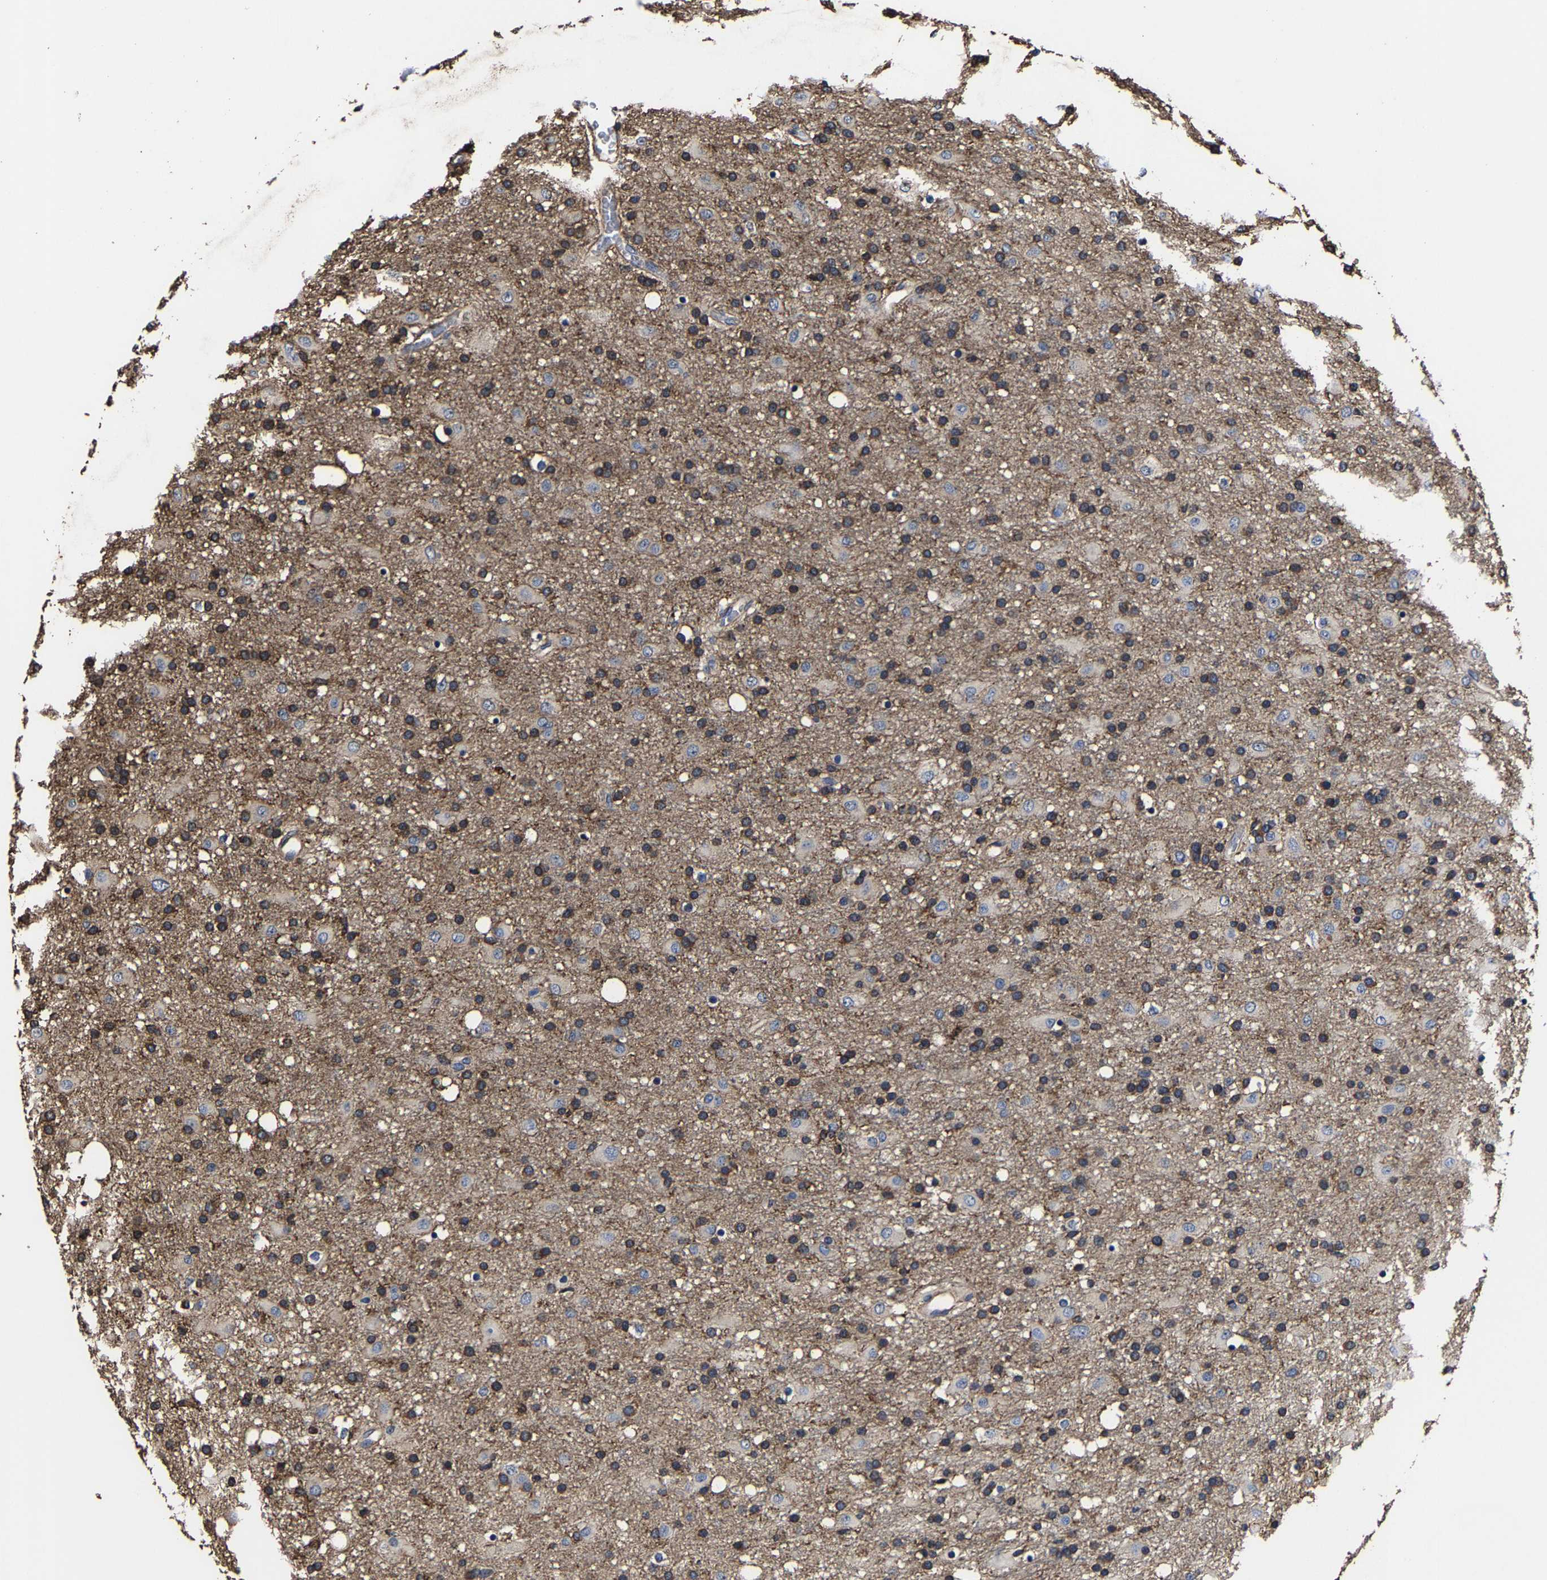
{"staining": {"intensity": "moderate", "quantity": "25%-75%", "location": "cytoplasmic/membranous"}, "tissue": "glioma", "cell_type": "Tumor cells", "image_type": "cancer", "snomed": [{"axis": "morphology", "description": "Glioma, malignant, Low grade"}, {"axis": "topography", "description": "Brain"}], "caption": "Protein positivity by immunohistochemistry (IHC) demonstrates moderate cytoplasmic/membranous positivity in about 25%-75% of tumor cells in malignant glioma (low-grade).", "gene": "SSH3", "patient": {"sex": "male", "age": 65}}